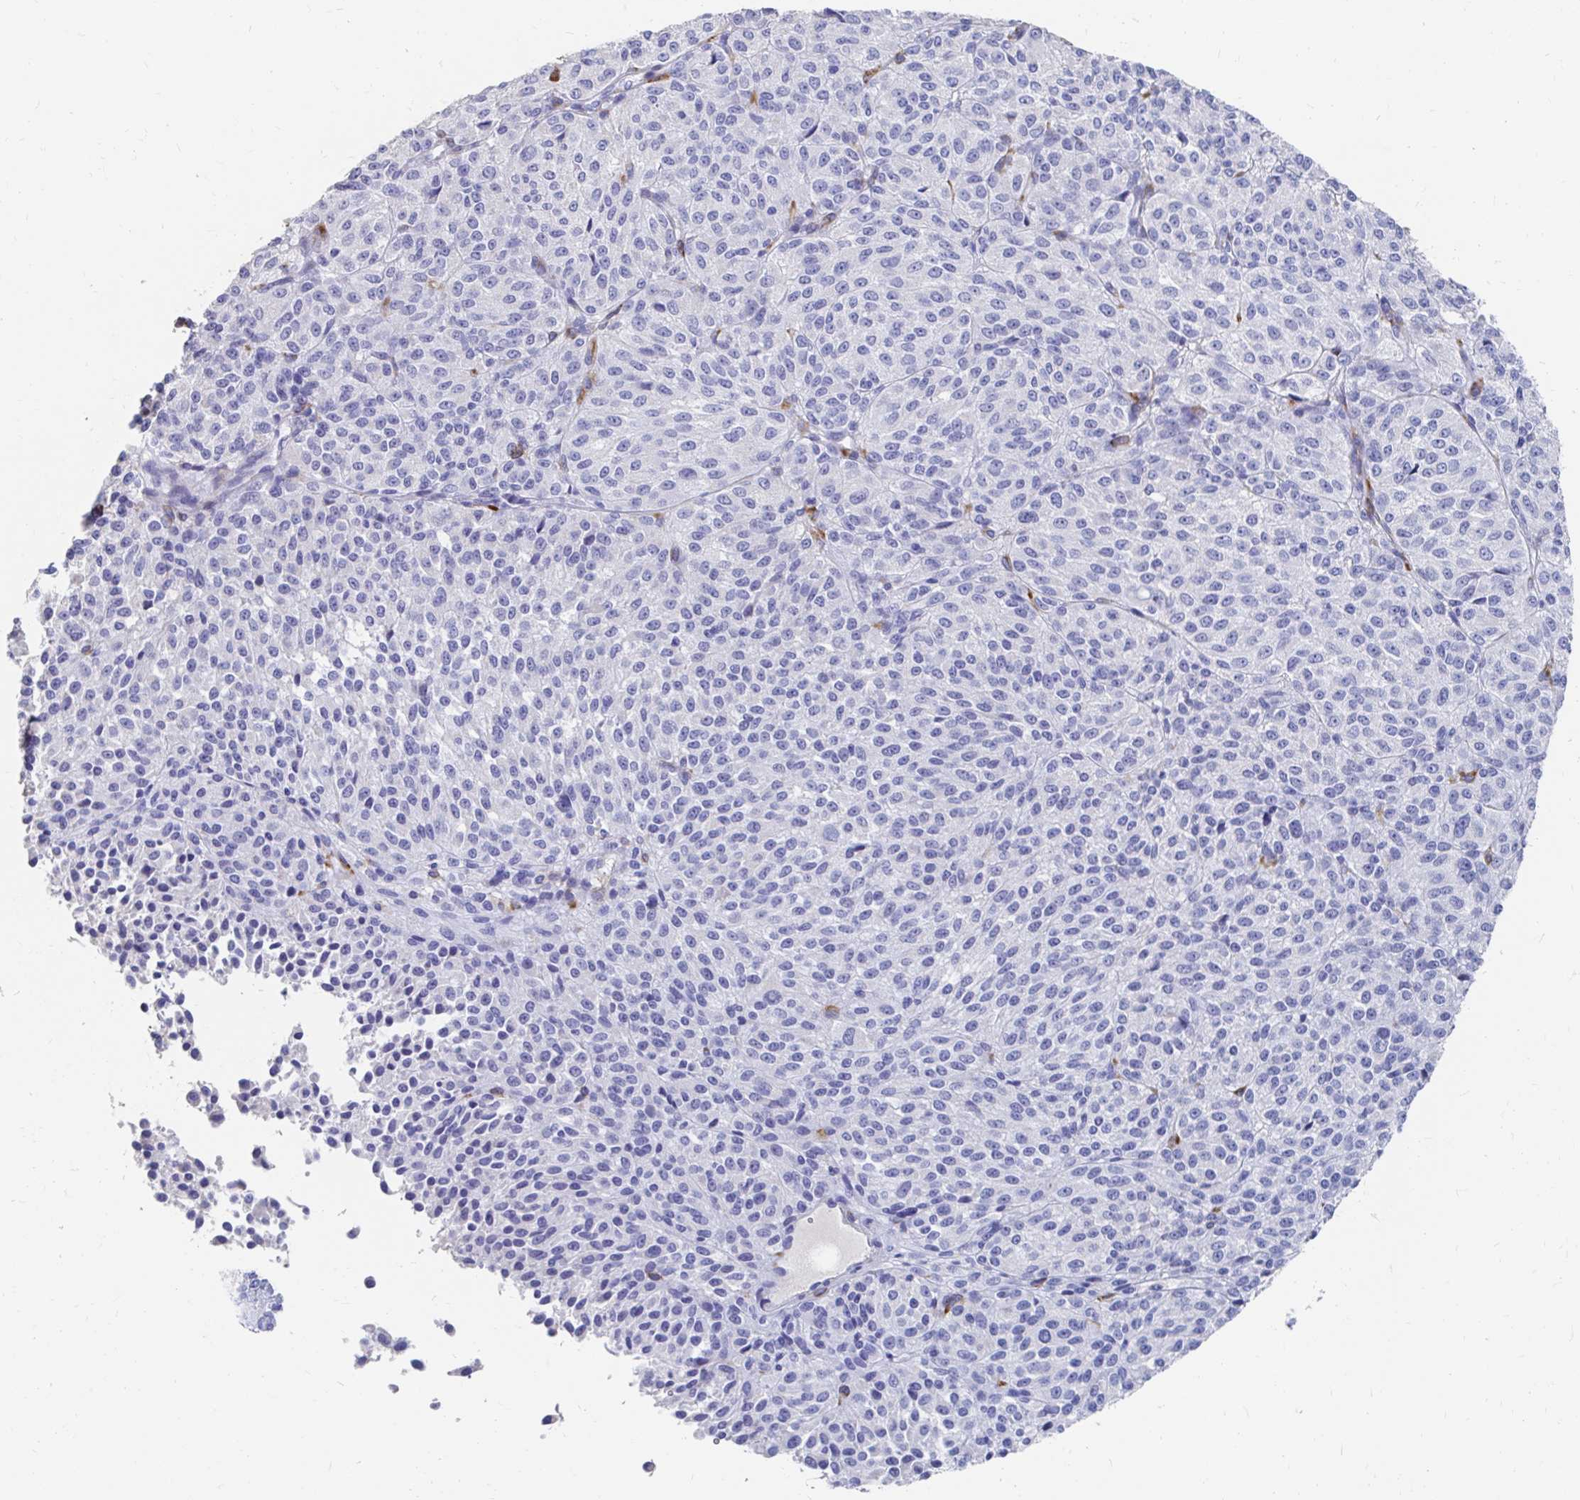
{"staining": {"intensity": "negative", "quantity": "none", "location": "none"}, "tissue": "melanoma", "cell_type": "Tumor cells", "image_type": "cancer", "snomed": [{"axis": "morphology", "description": "Malignant melanoma, Metastatic site"}, {"axis": "topography", "description": "Brain"}], "caption": "An immunohistochemistry (IHC) photomicrograph of malignant melanoma (metastatic site) is shown. There is no staining in tumor cells of malignant melanoma (metastatic site).", "gene": "LAMC3", "patient": {"sex": "female", "age": 56}}